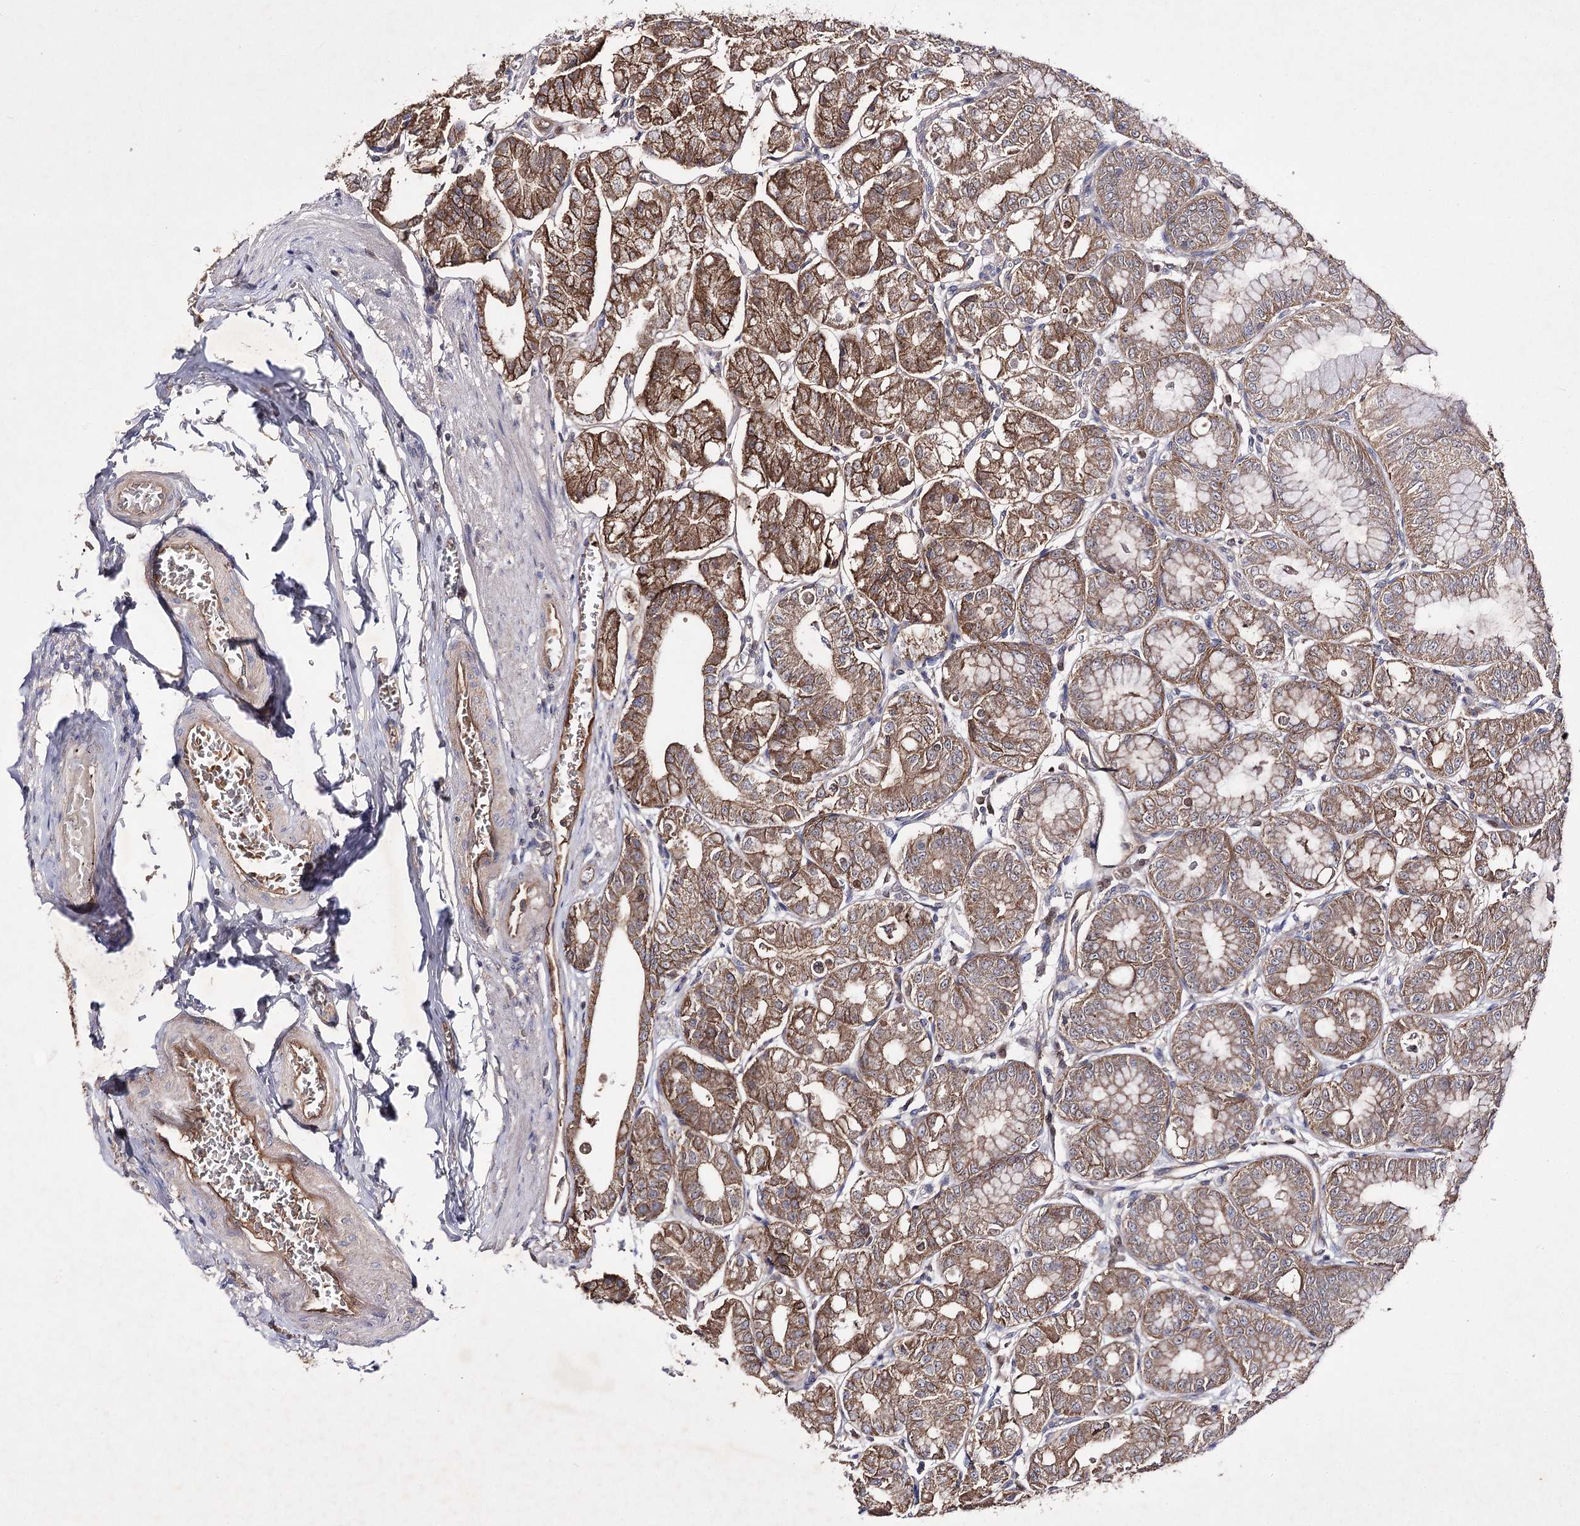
{"staining": {"intensity": "moderate", "quantity": ">75%", "location": "cytoplasmic/membranous"}, "tissue": "stomach", "cell_type": "Glandular cells", "image_type": "normal", "snomed": [{"axis": "morphology", "description": "Normal tissue, NOS"}, {"axis": "topography", "description": "Stomach, lower"}], "caption": "Immunohistochemistry (IHC) histopathology image of benign stomach stained for a protein (brown), which displays medium levels of moderate cytoplasmic/membranous staining in approximately >75% of glandular cells.", "gene": "BCR", "patient": {"sex": "male", "age": 71}}